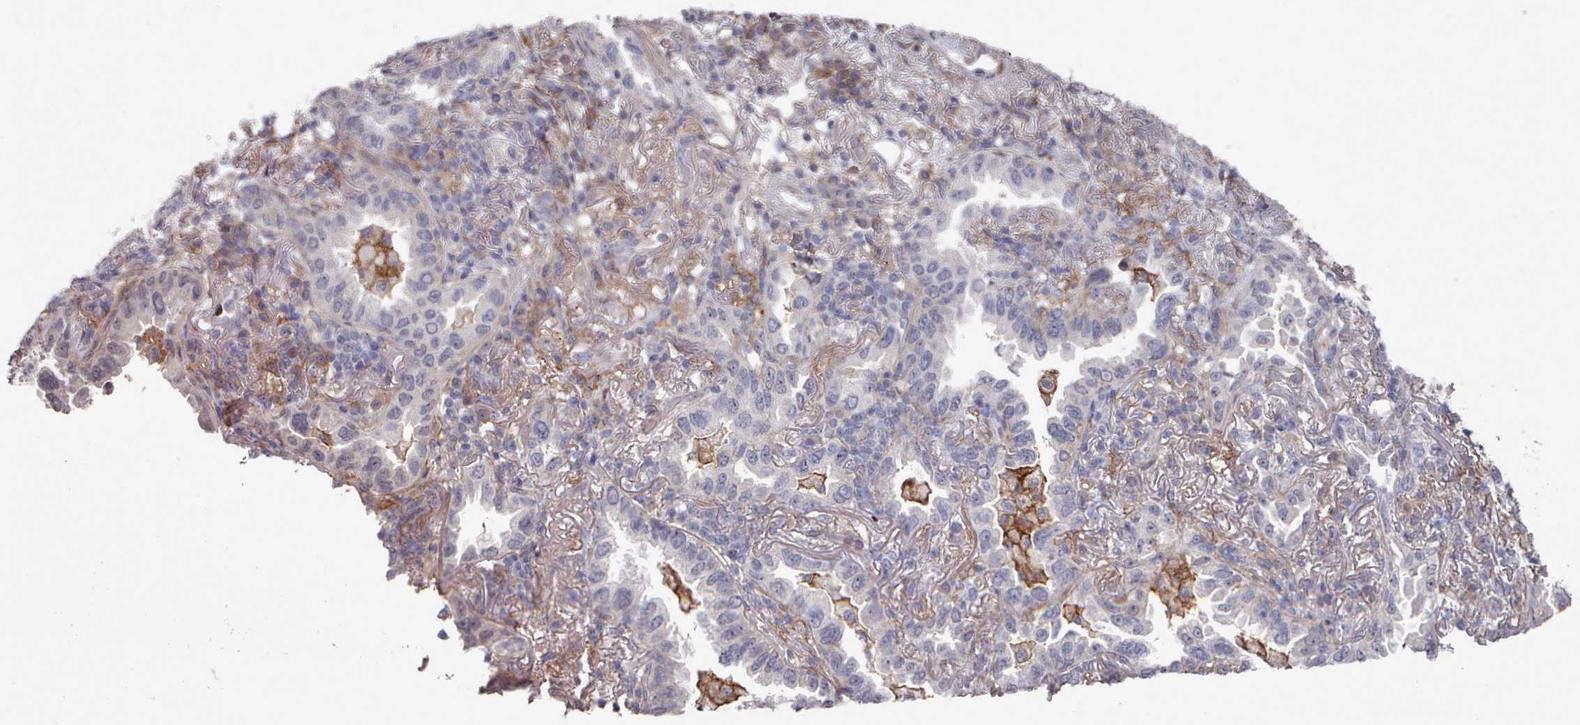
{"staining": {"intensity": "negative", "quantity": "none", "location": "none"}, "tissue": "lung cancer", "cell_type": "Tumor cells", "image_type": "cancer", "snomed": [{"axis": "morphology", "description": "Adenocarcinoma, NOS"}, {"axis": "topography", "description": "Lung"}], "caption": "Immunohistochemistry image of human adenocarcinoma (lung) stained for a protein (brown), which exhibits no staining in tumor cells. (Brightfield microscopy of DAB immunohistochemistry at high magnification).", "gene": "COL8A2", "patient": {"sex": "female", "age": 69}}